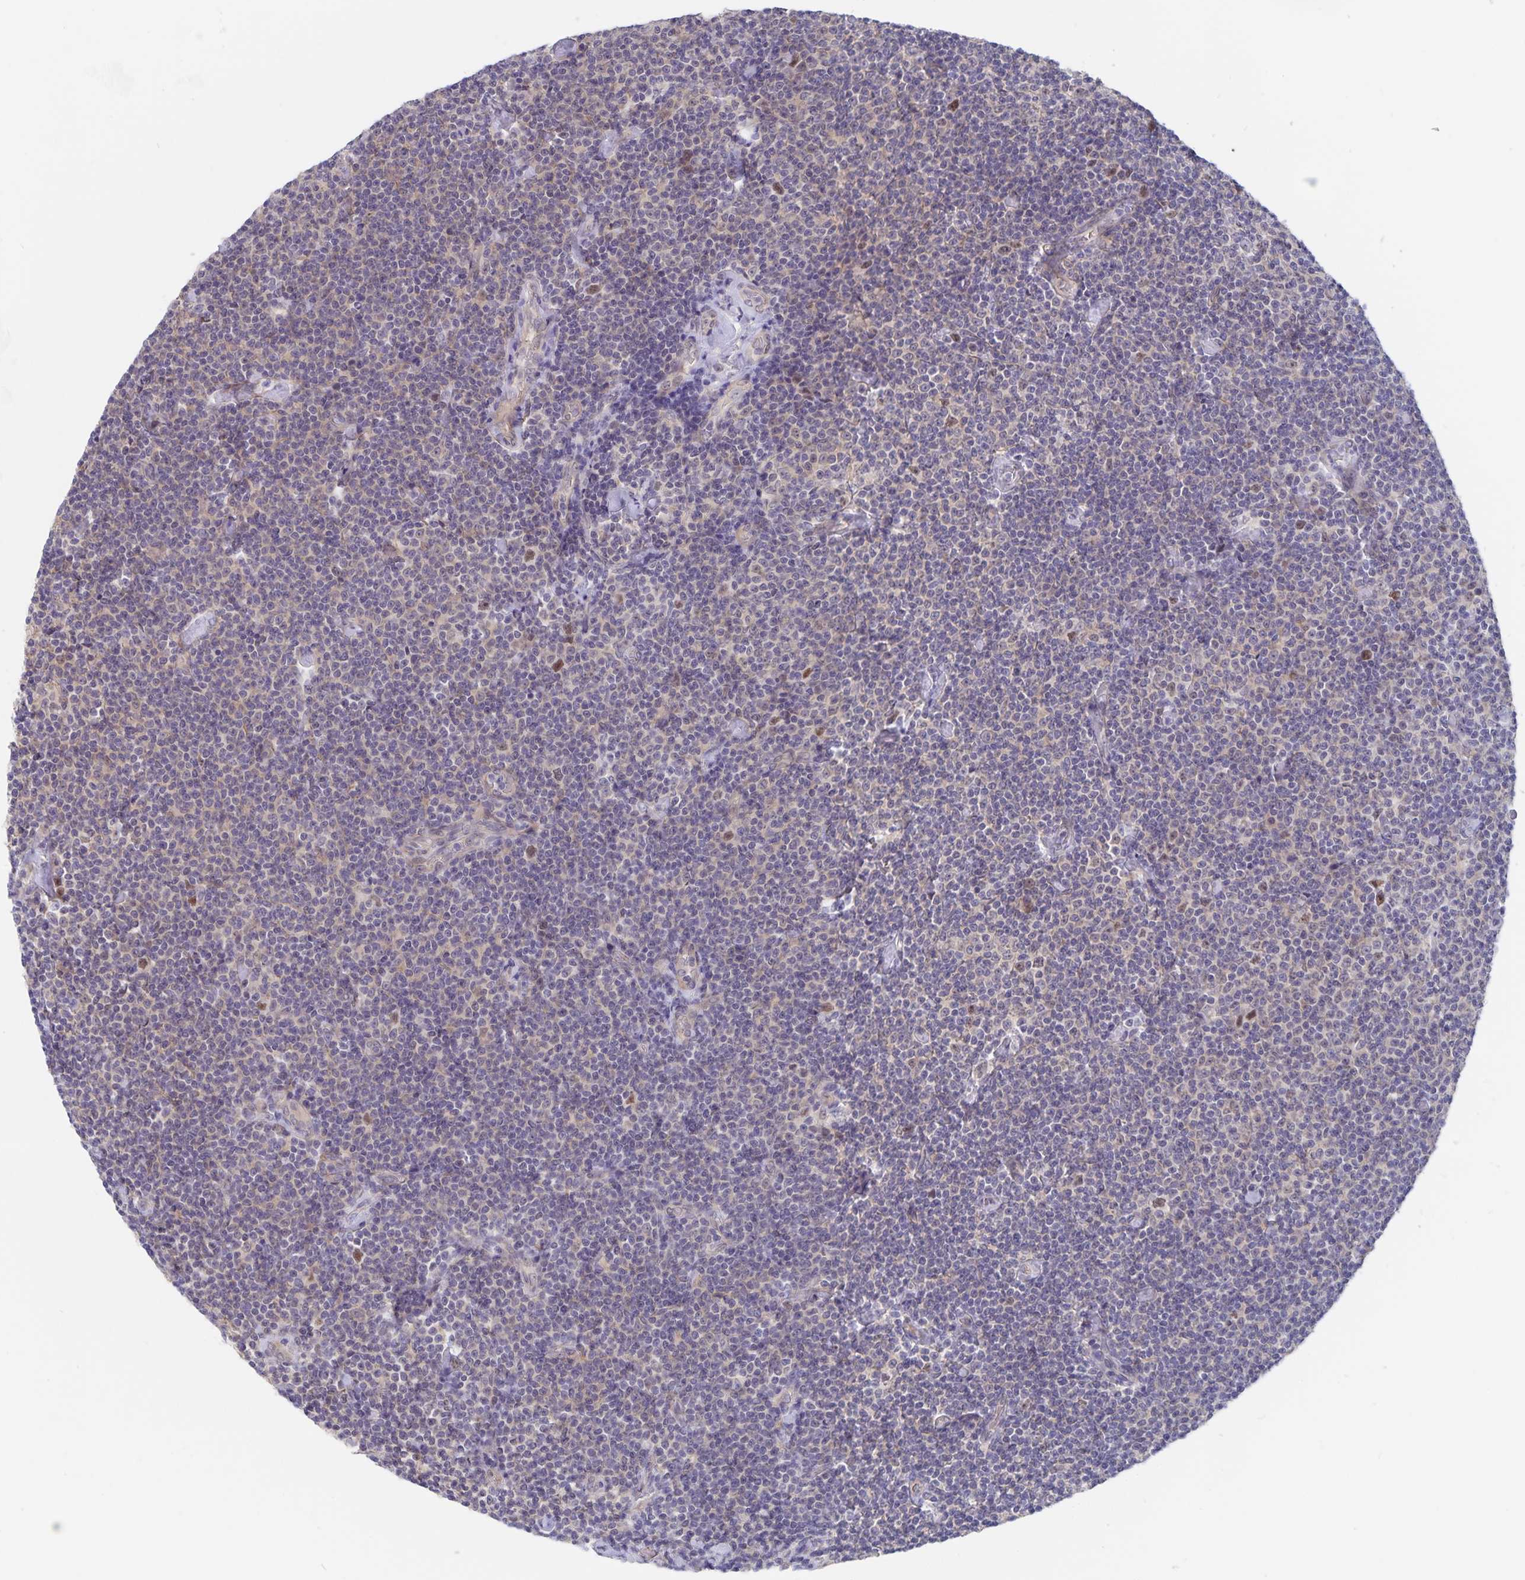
{"staining": {"intensity": "negative", "quantity": "none", "location": "none"}, "tissue": "lymphoma", "cell_type": "Tumor cells", "image_type": "cancer", "snomed": [{"axis": "morphology", "description": "Malignant lymphoma, non-Hodgkin's type, Low grade"}, {"axis": "topography", "description": "Lymph node"}], "caption": "Immunohistochemistry (IHC) of human malignant lymphoma, non-Hodgkin's type (low-grade) reveals no expression in tumor cells.", "gene": "BAG6", "patient": {"sex": "male", "age": 81}}